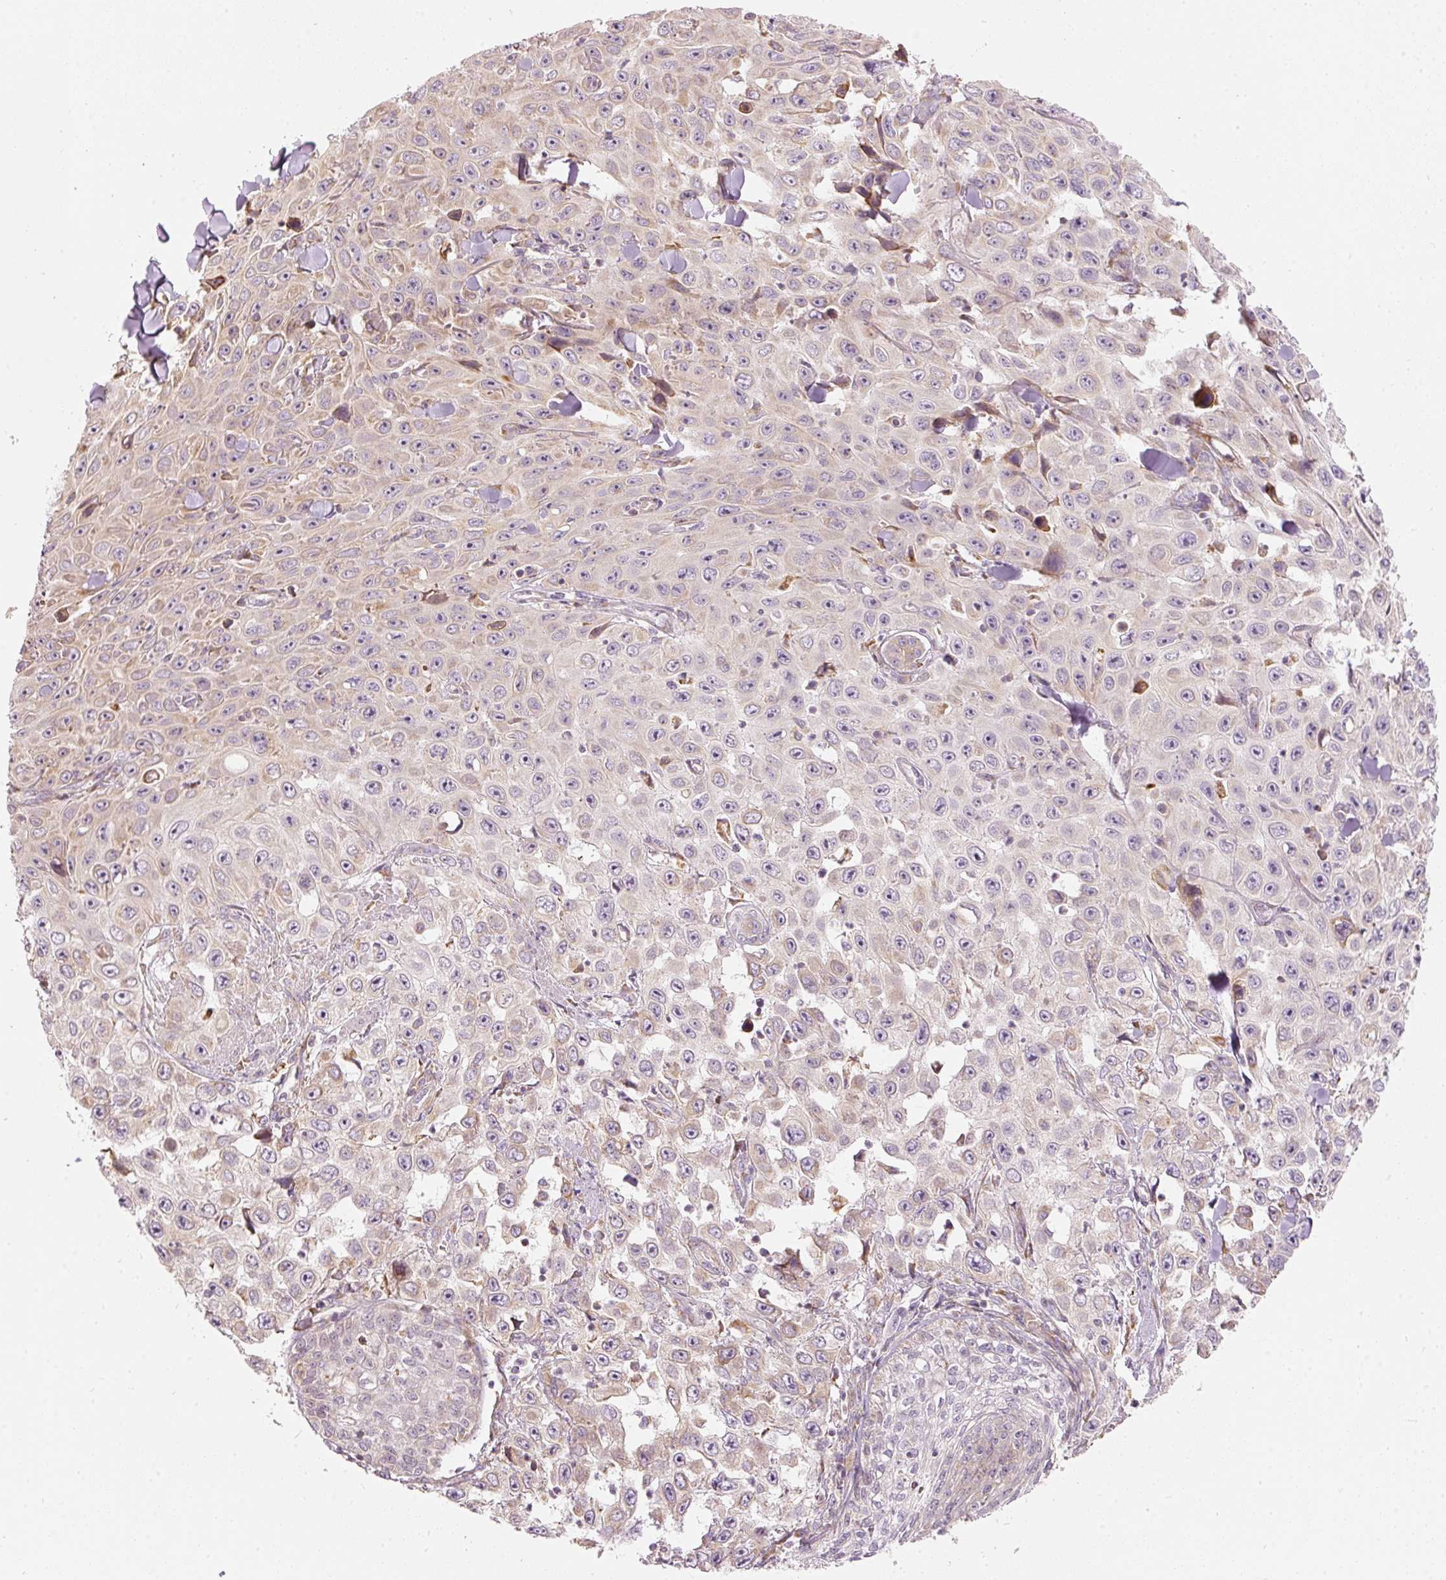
{"staining": {"intensity": "weak", "quantity": "25%-75%", "location": "cytoplasmic/membranous"}, "tissue": "skin cancer", "cell_type": "Tumor cells", "image_type": "cancer", "snomed": [{"axis": "morphology", "description": "Squamous cell carcinoma, NOS"}, {"axis": "topography", "description": "Skin"}], "caption": "Skin cancer (squamous cell carcinoma) stained with a brown dye reveals weak cytoplasmic/membranous positive expression in about 25%-75% of tumor cells.", "gene": "SNAPC5", "patient": {"sex": "male", "age": 82}}